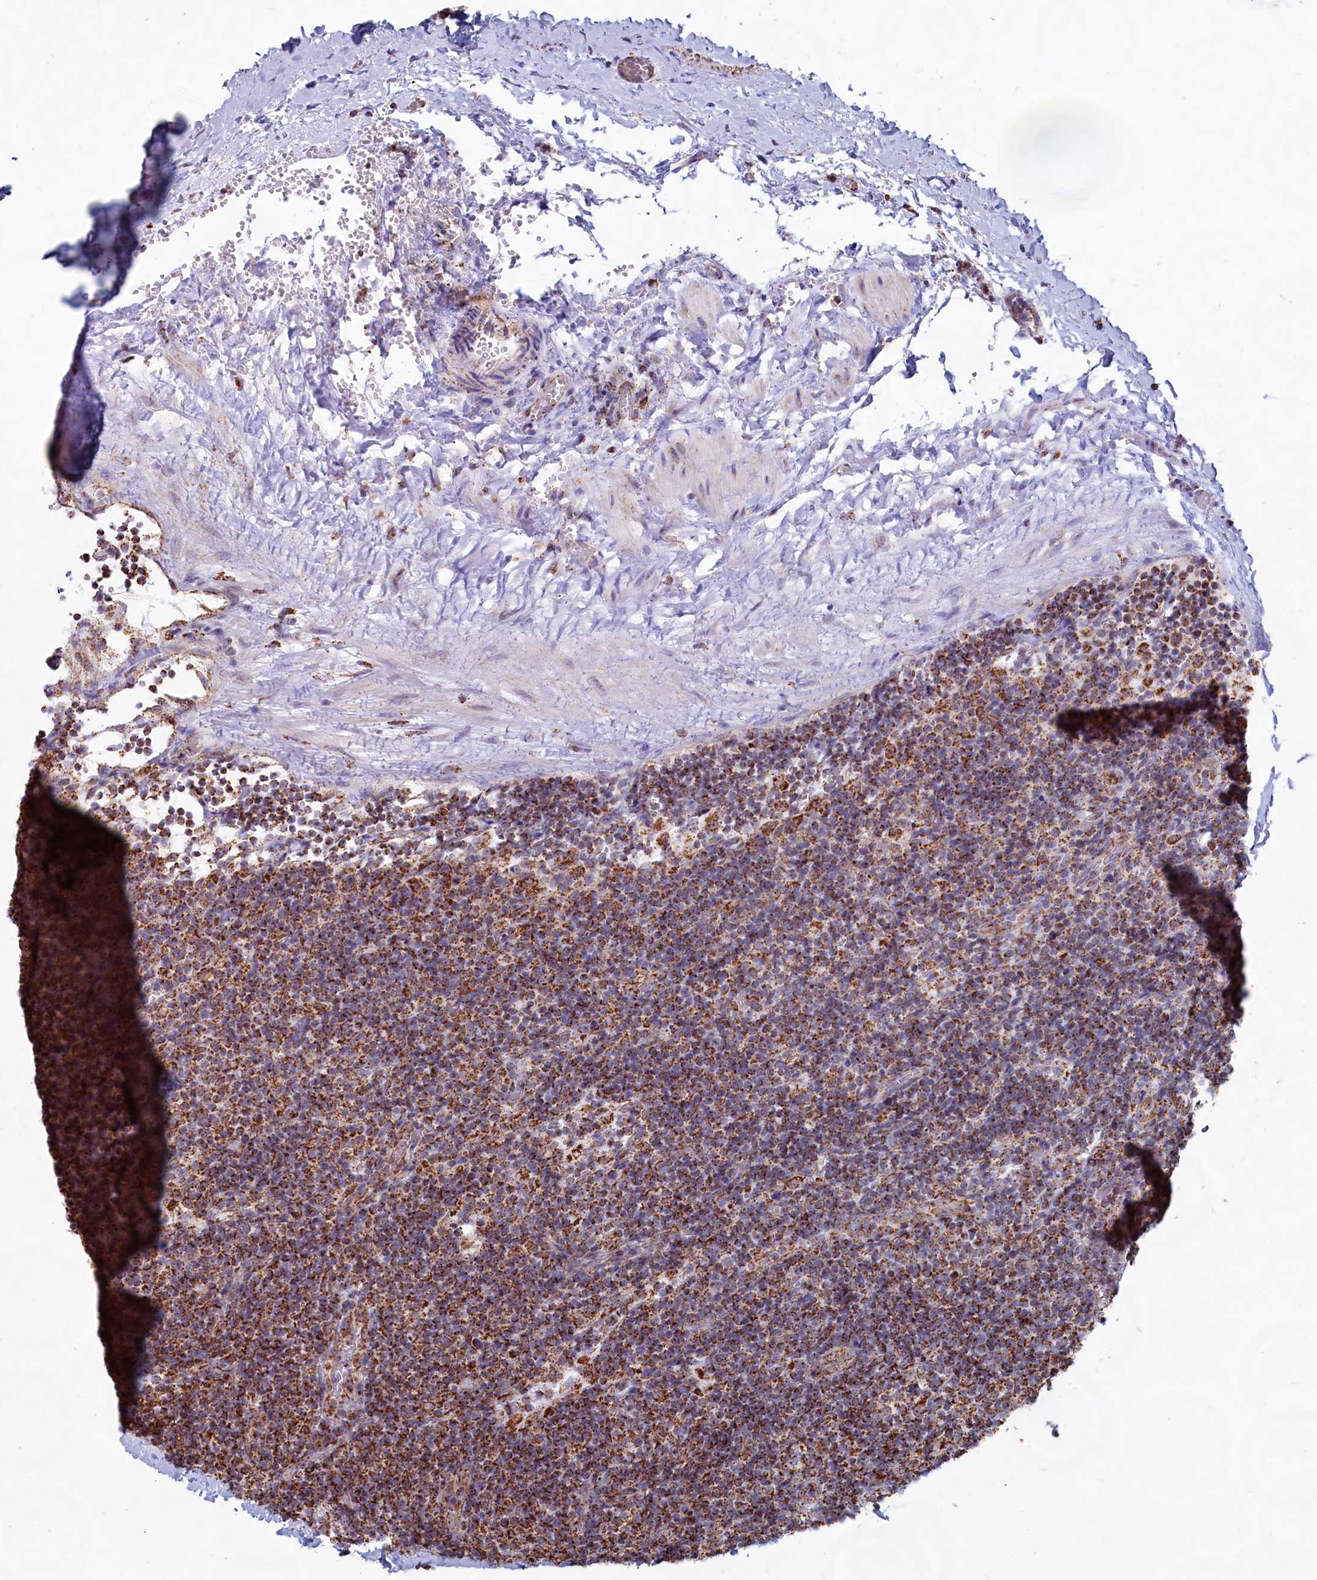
{"staining": {"intensity": "moderate", "quantity": ">75%", "location": "cytoplasmic/membranous"}, "tissue": "lymphoma", "cell_type": "Tumor cells", "image_type": "cancer", "snomed": [{"axis": "morphology", "description": "Hodgkin's disease, NOS"}, {"axis": "topography", "description": "Lymph node"}], "caption": "Protein analysis of Hodgkin's disease tissue demonstrates moderate cytoplasmic/membranous expression in about >75% of tumor cells.", "gene": "C1D", "patient": {"sex": "female", "age": 57}}